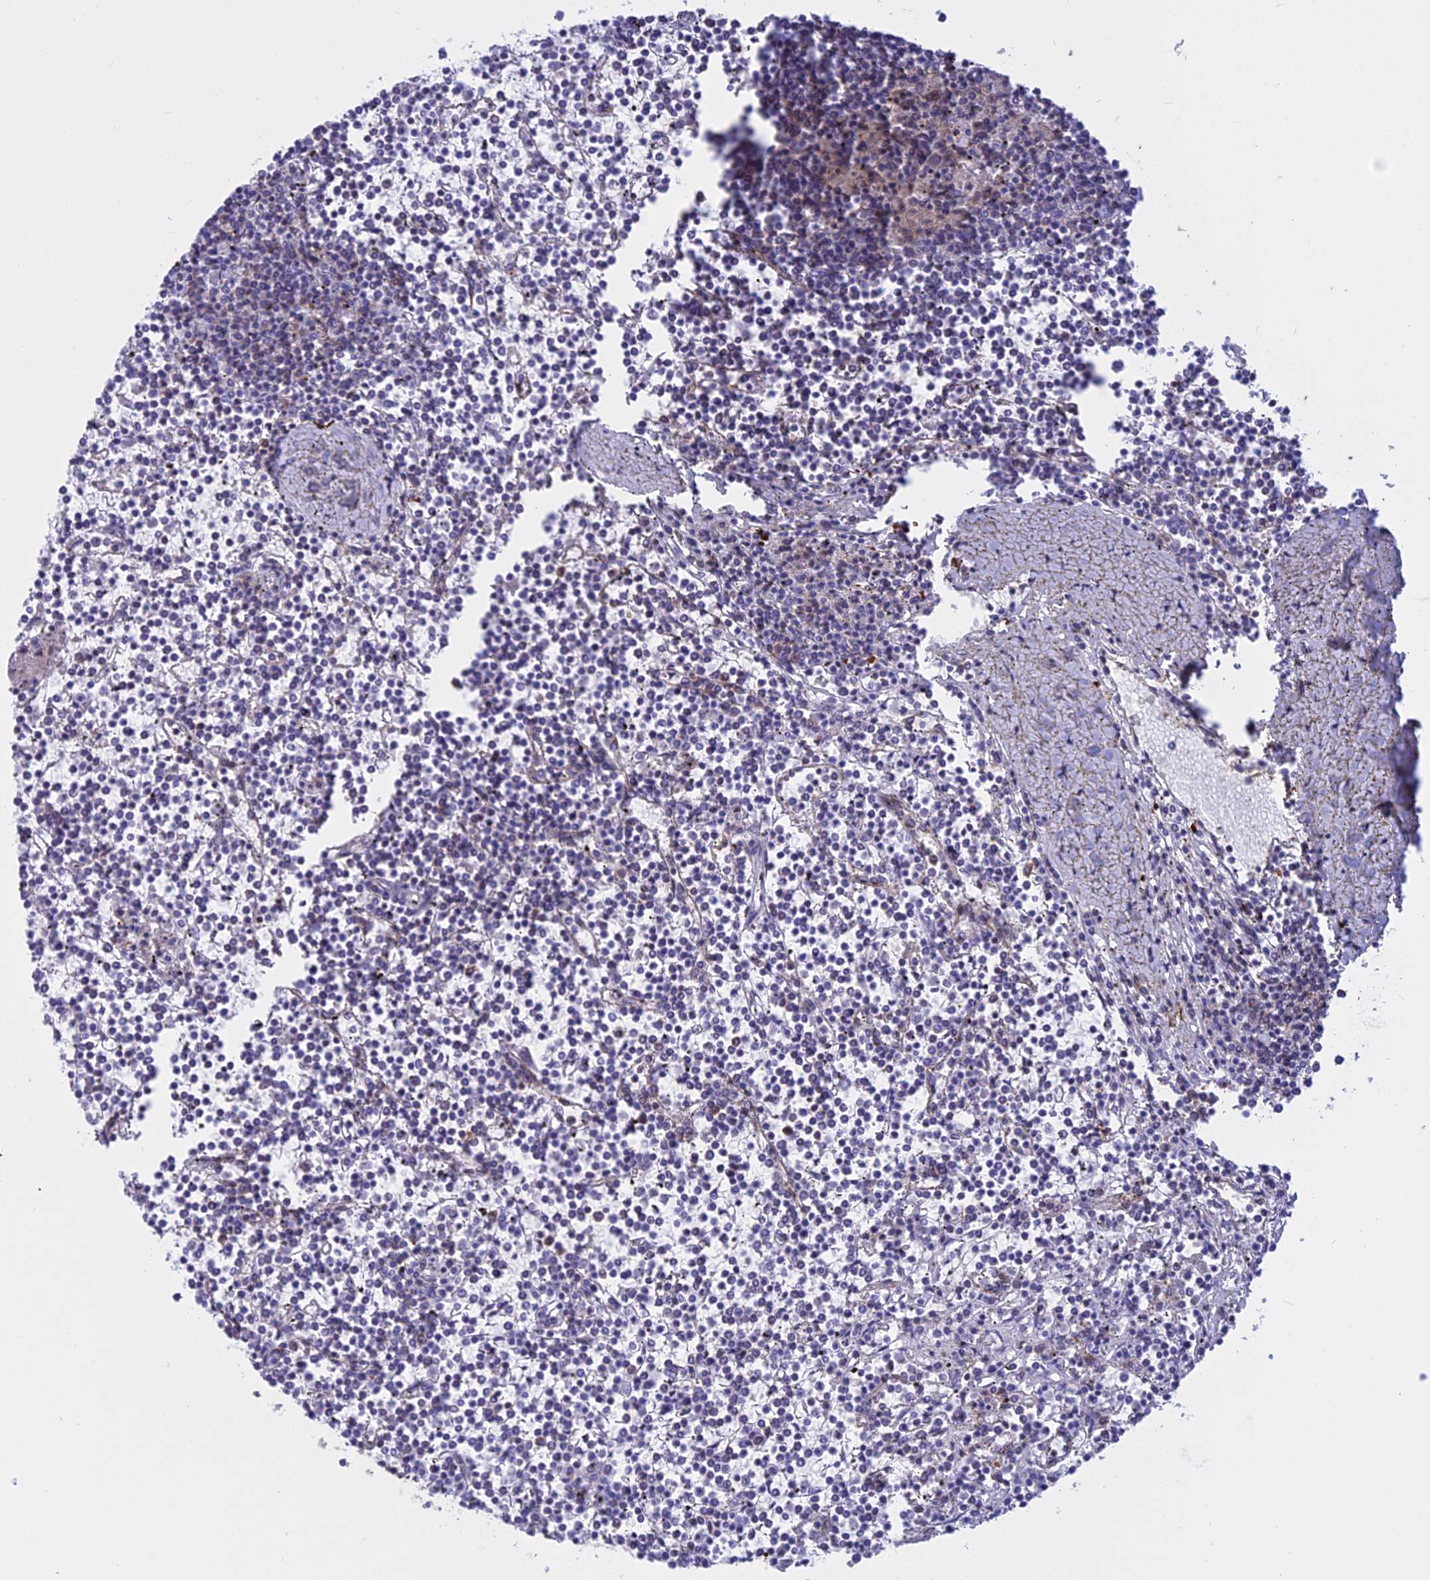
{"staining": {"intensity": "negative", "quantity": "none", "location": "none"}, "tissue": "lymphoma", "cell_type": "Tumor cells", "image_type": "cancer", "snomed": [{"axis": "morphology", "description": "Malignant lymphoma, non-Hodgkin's type, Low grade"}, {"axis": "topography", "description": "Spleen"}], "caption": "The IHC image has no significant staining in tumor cells of lymphoma tissue.", "gene": "CLINT1", "patient": {"sex": "female", "age": 19}}